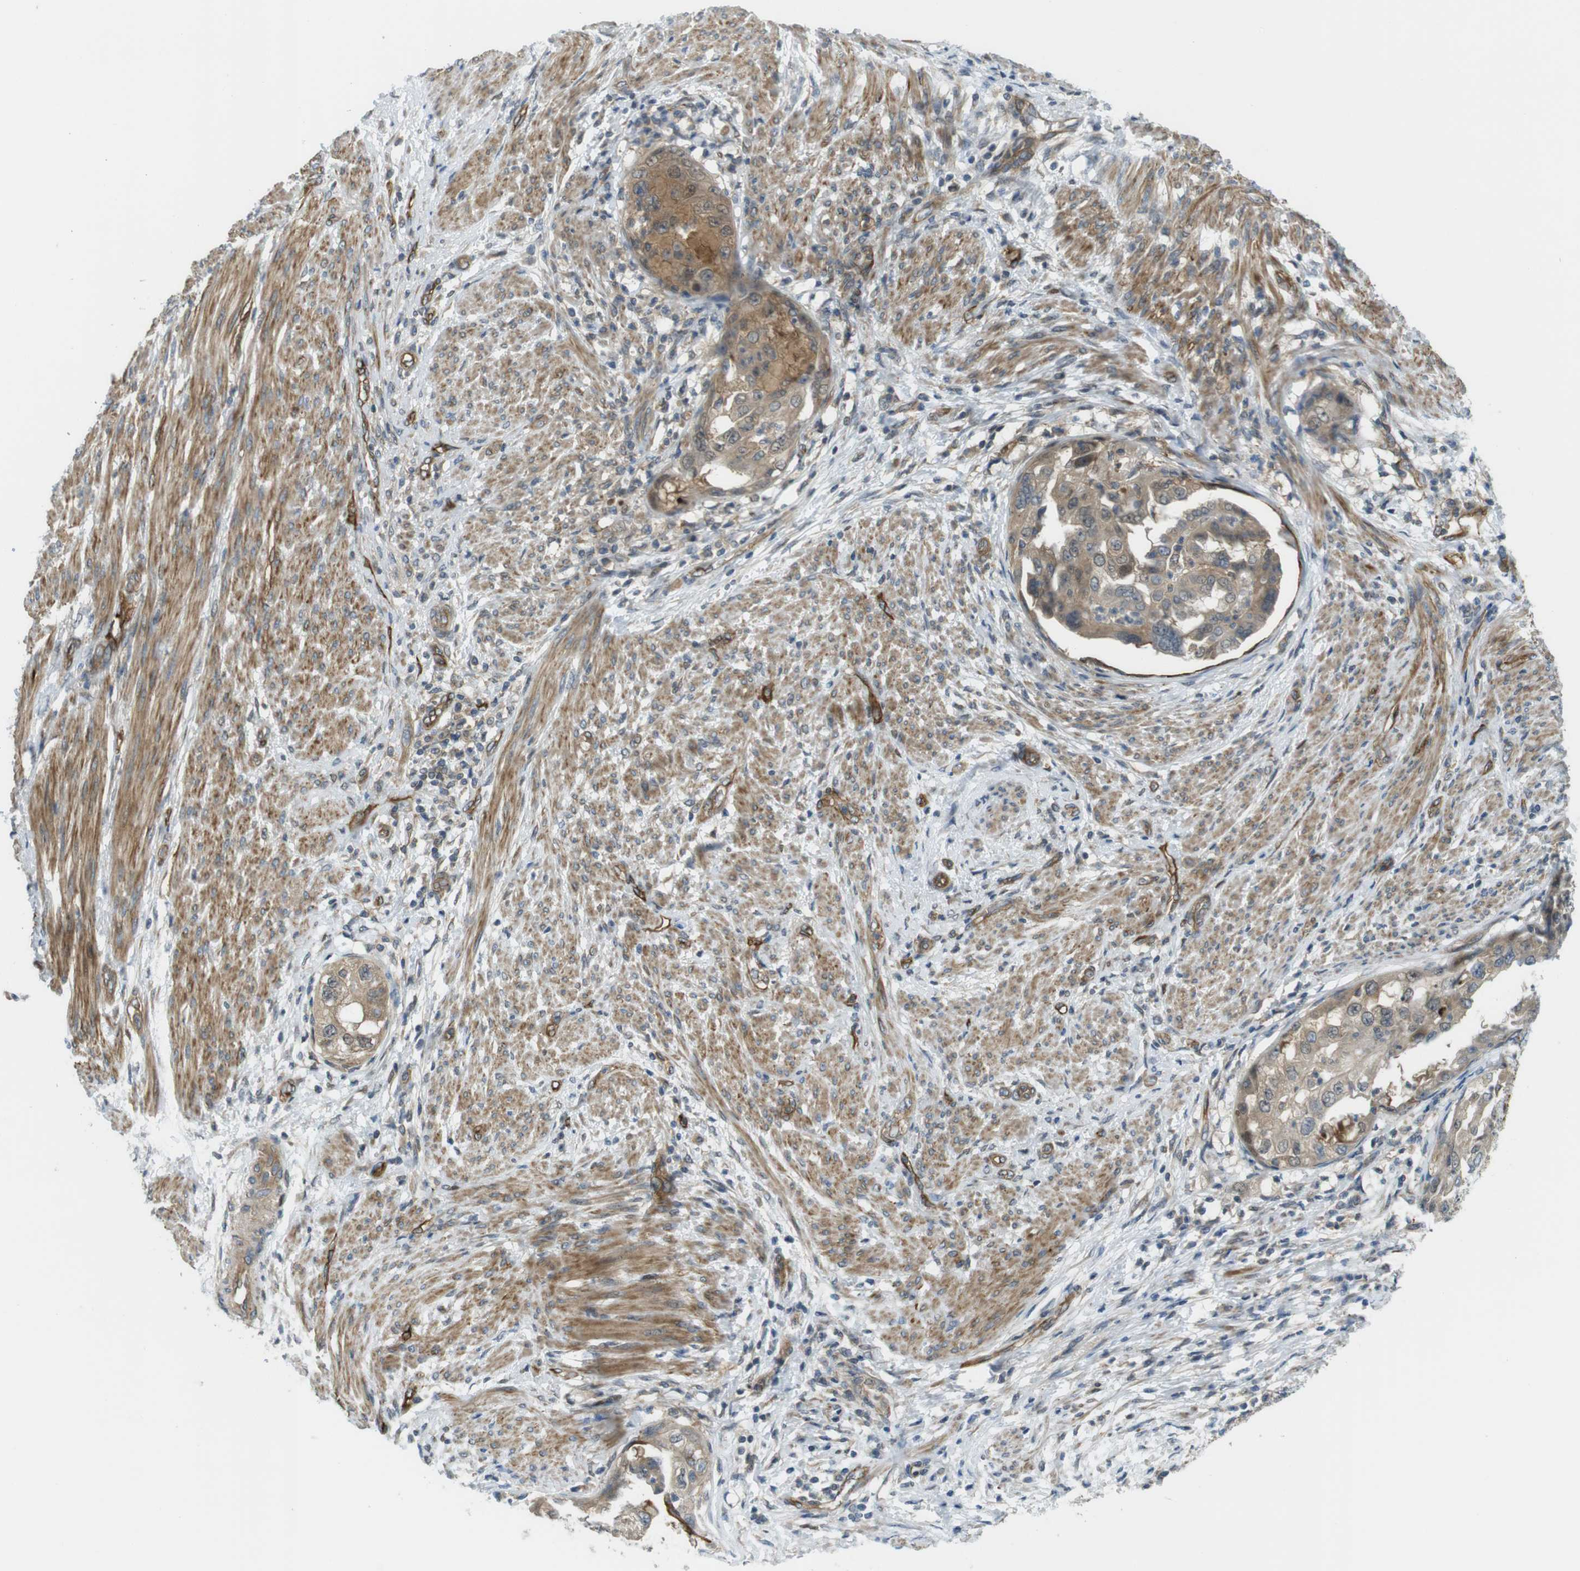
{"staining": {"intensity": "moderate", "quantity": ">75%", "location": "cytoplasmic/membranous"}, "tissue": "endometrial cancer", "cell_type": "Tumor cells", "image_type": "cancer", "snomed": [{"axis": "morphology", "description": "Adenocarcinoma, NOS"}, {"axis": "topography", "description": "Endometrium"}], "caption": "Immunohistochemical staining of human endometrial cancer shows medium levels of moderate cytoplasmic/membranous positivity in approximately >75% of tumor cells.", "gene": "TSC1", "patient": {"sex": "female", "age": 85}}